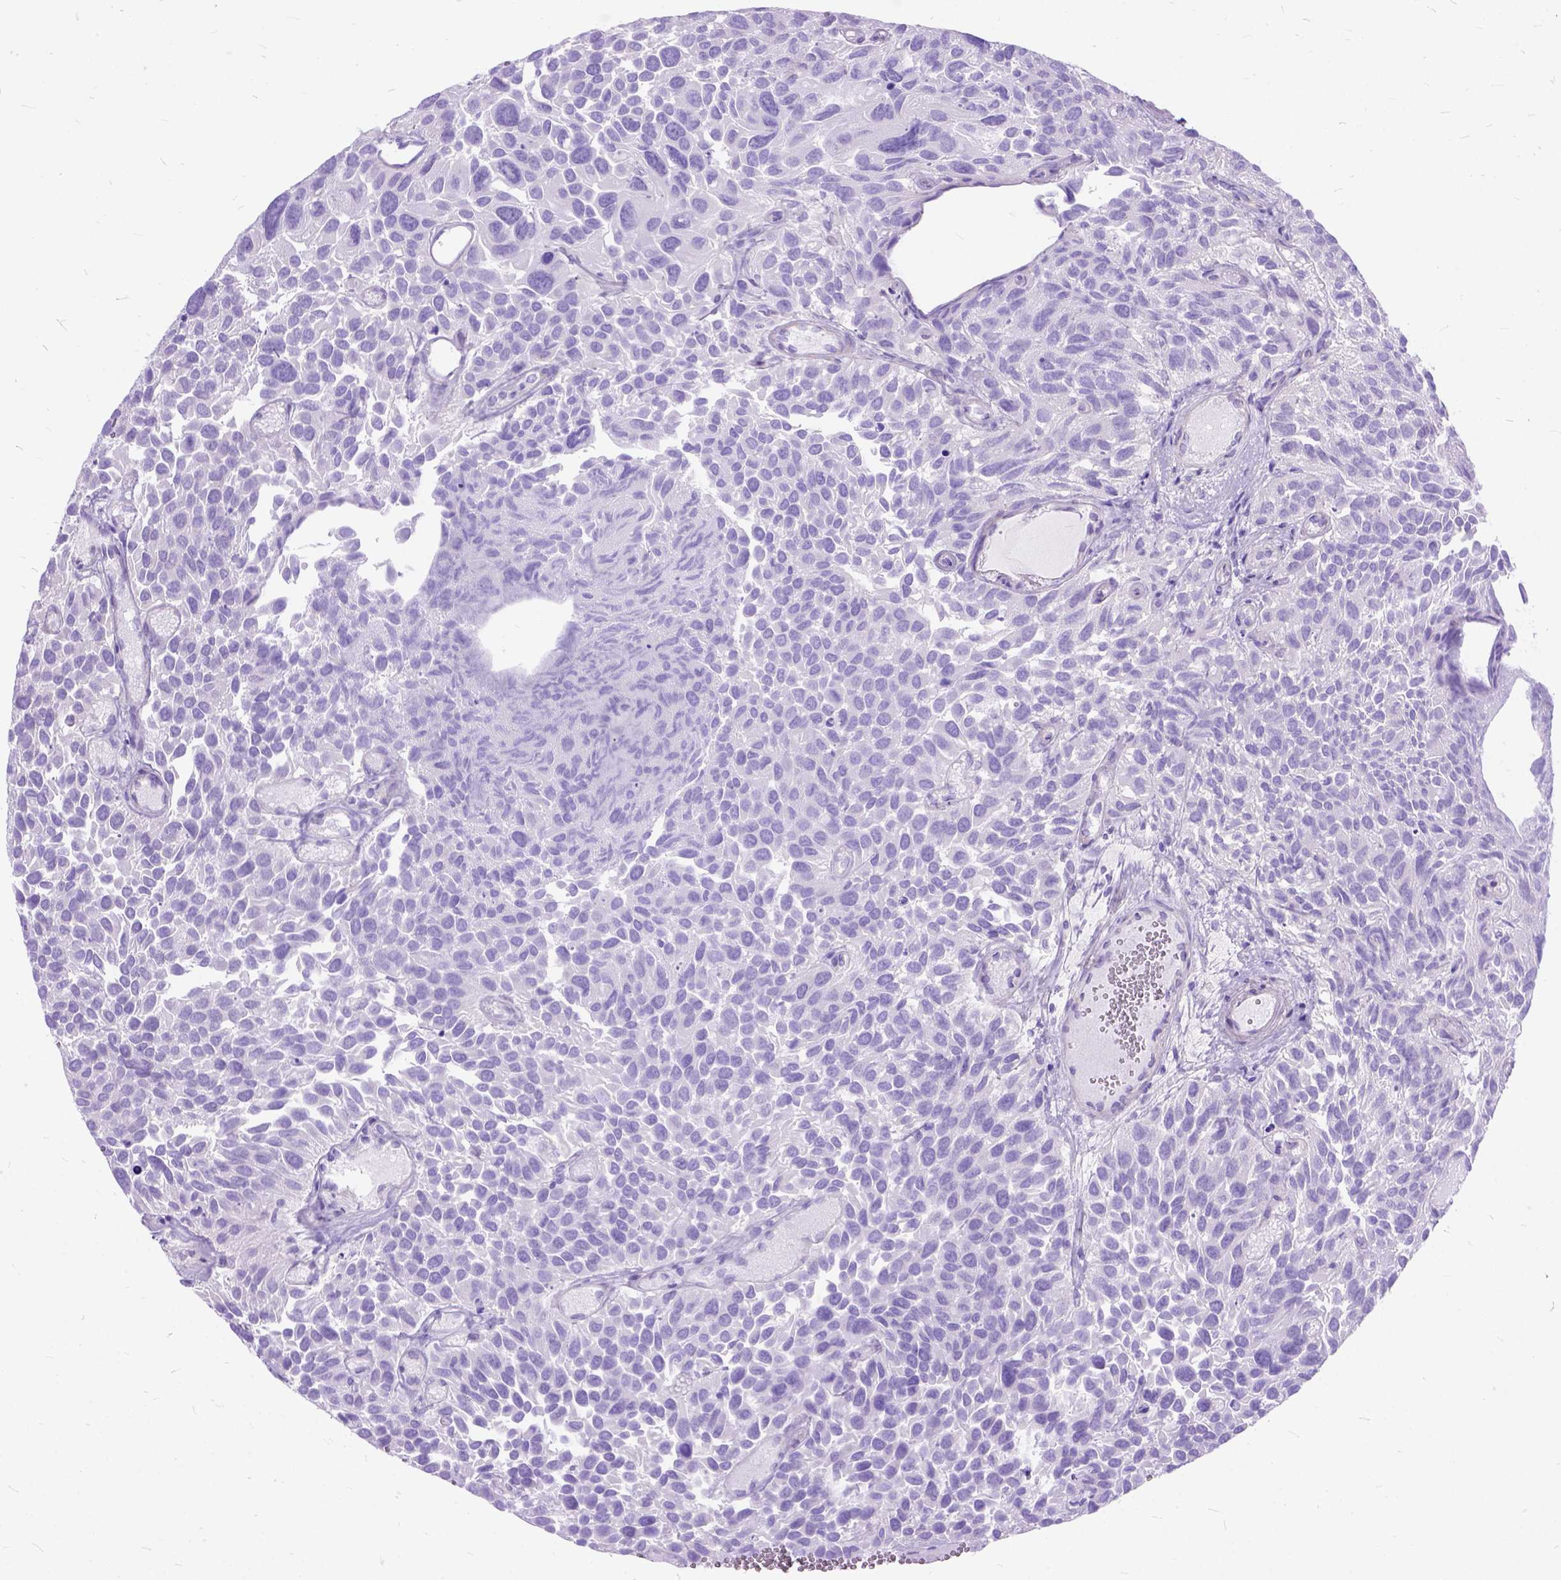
{"staining": {"intensity": "negative", "quantity": "none", "location": "none"}, "tissue": "urothelial cancer", "cell_type": "Tumor cells", "image_type": "cancer", "snomed": [{"axis": "morphology", "description": "Urothelial carcinoma, Low grade"}, {"axis": "topography", "description": "Urinary bladder"}], "caption": "The histopathology image exhibits no significant staining in tumor cells of urothelial carcinoma (low-grade). (Stains: DAB (3,3'-diaminobenzidine) immunohistochemistry with hematoxylin counter stain, Microscopy: brightfield microscopy at high magnification).", "gene": "ARL9", "patient": {"sex": "female", "age": 69}}